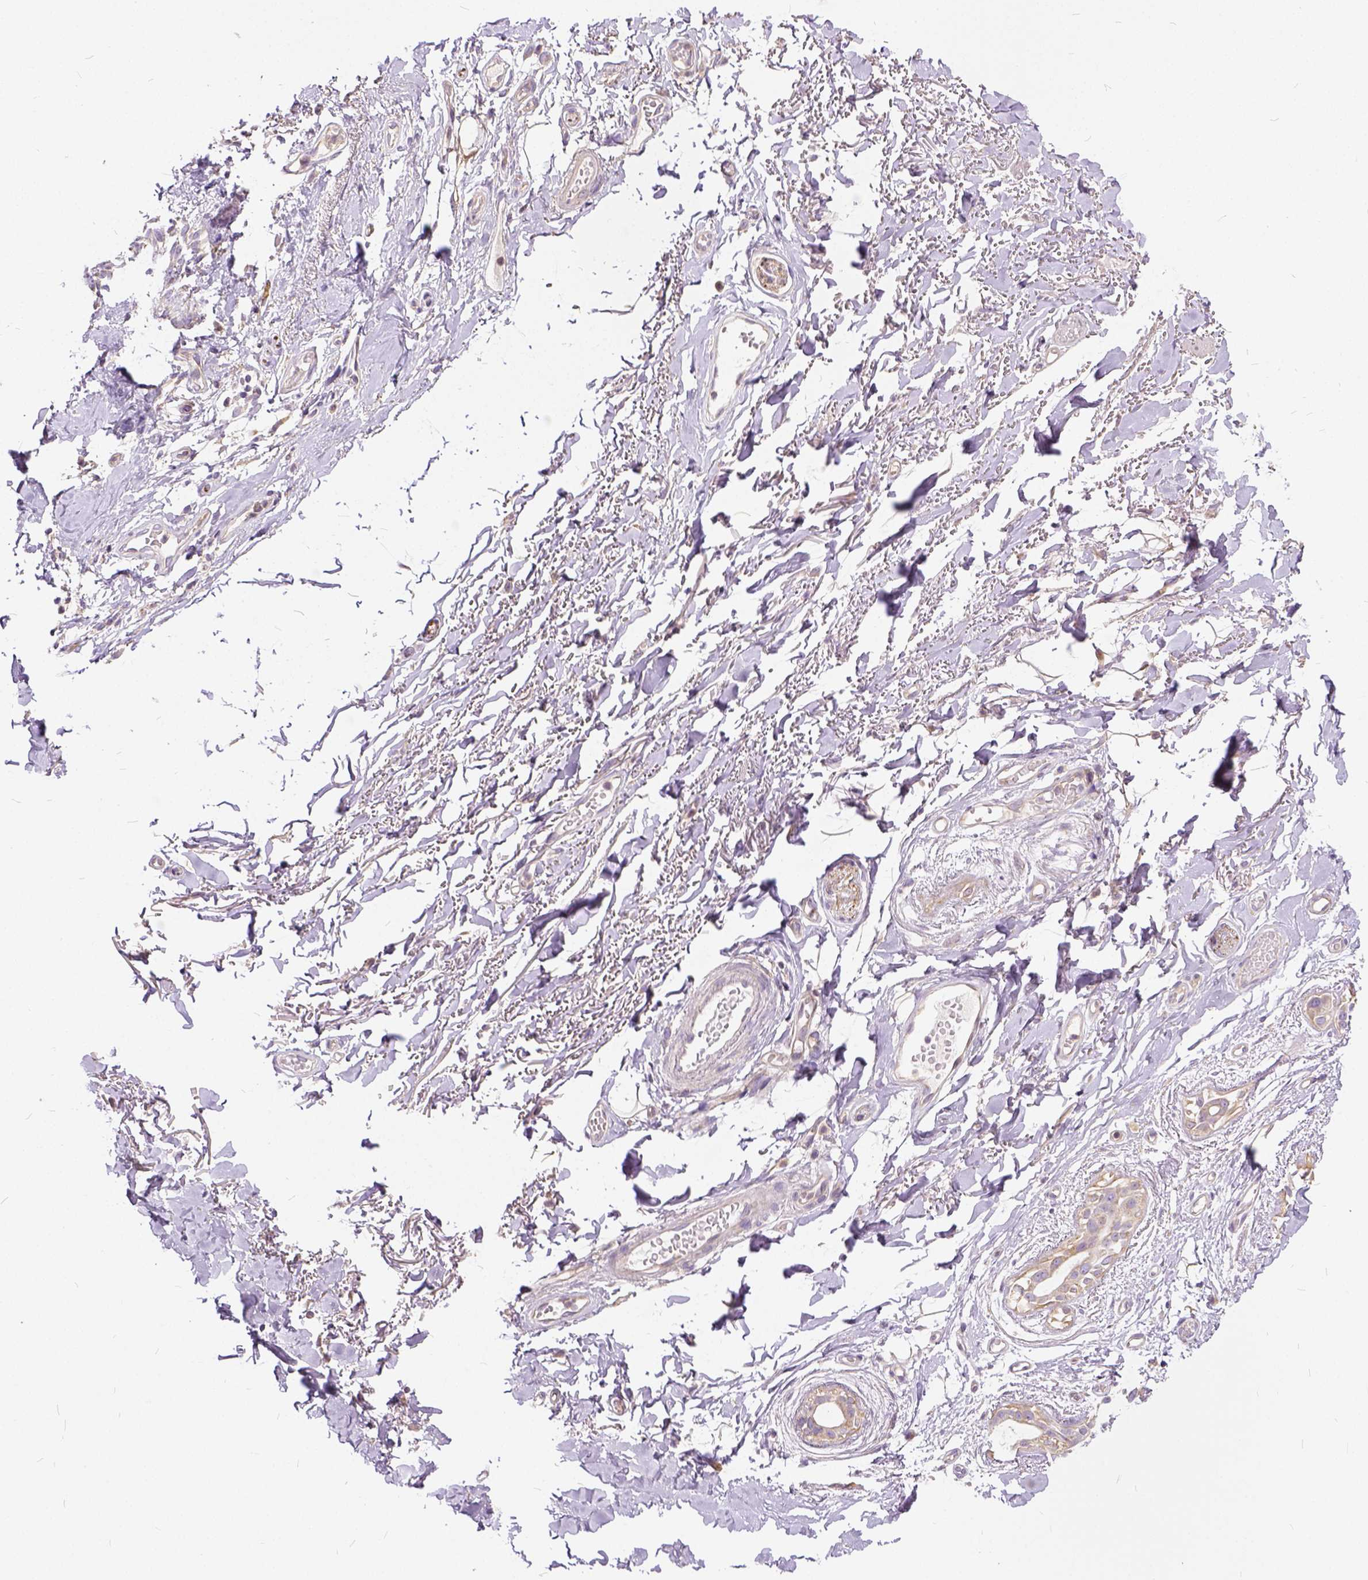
{"staining": {"intensity": "moderate", "quantity": ">75%", "location": "cytoplasmic/membranous"}, "tissue": "adipose tissue", "cell_type": "Adipocytes", "image_type": "normal", "snomed": [{"axis": "morphology", "description": "Normal tissue, NOS"}, {"axis": "topography", "description": "Anal"}, {"axis": "topography", "description": "Peripheral nerve tissue"}], "caption": "Moderate cytoplasmic/membranous expression for a protein is seen in about >75% of adipocytes of unremarkable adipose tissue using immunohistochemistry (IHC).", "gene": "CADM4", "patient": {"sex": "male", "age": 78}}